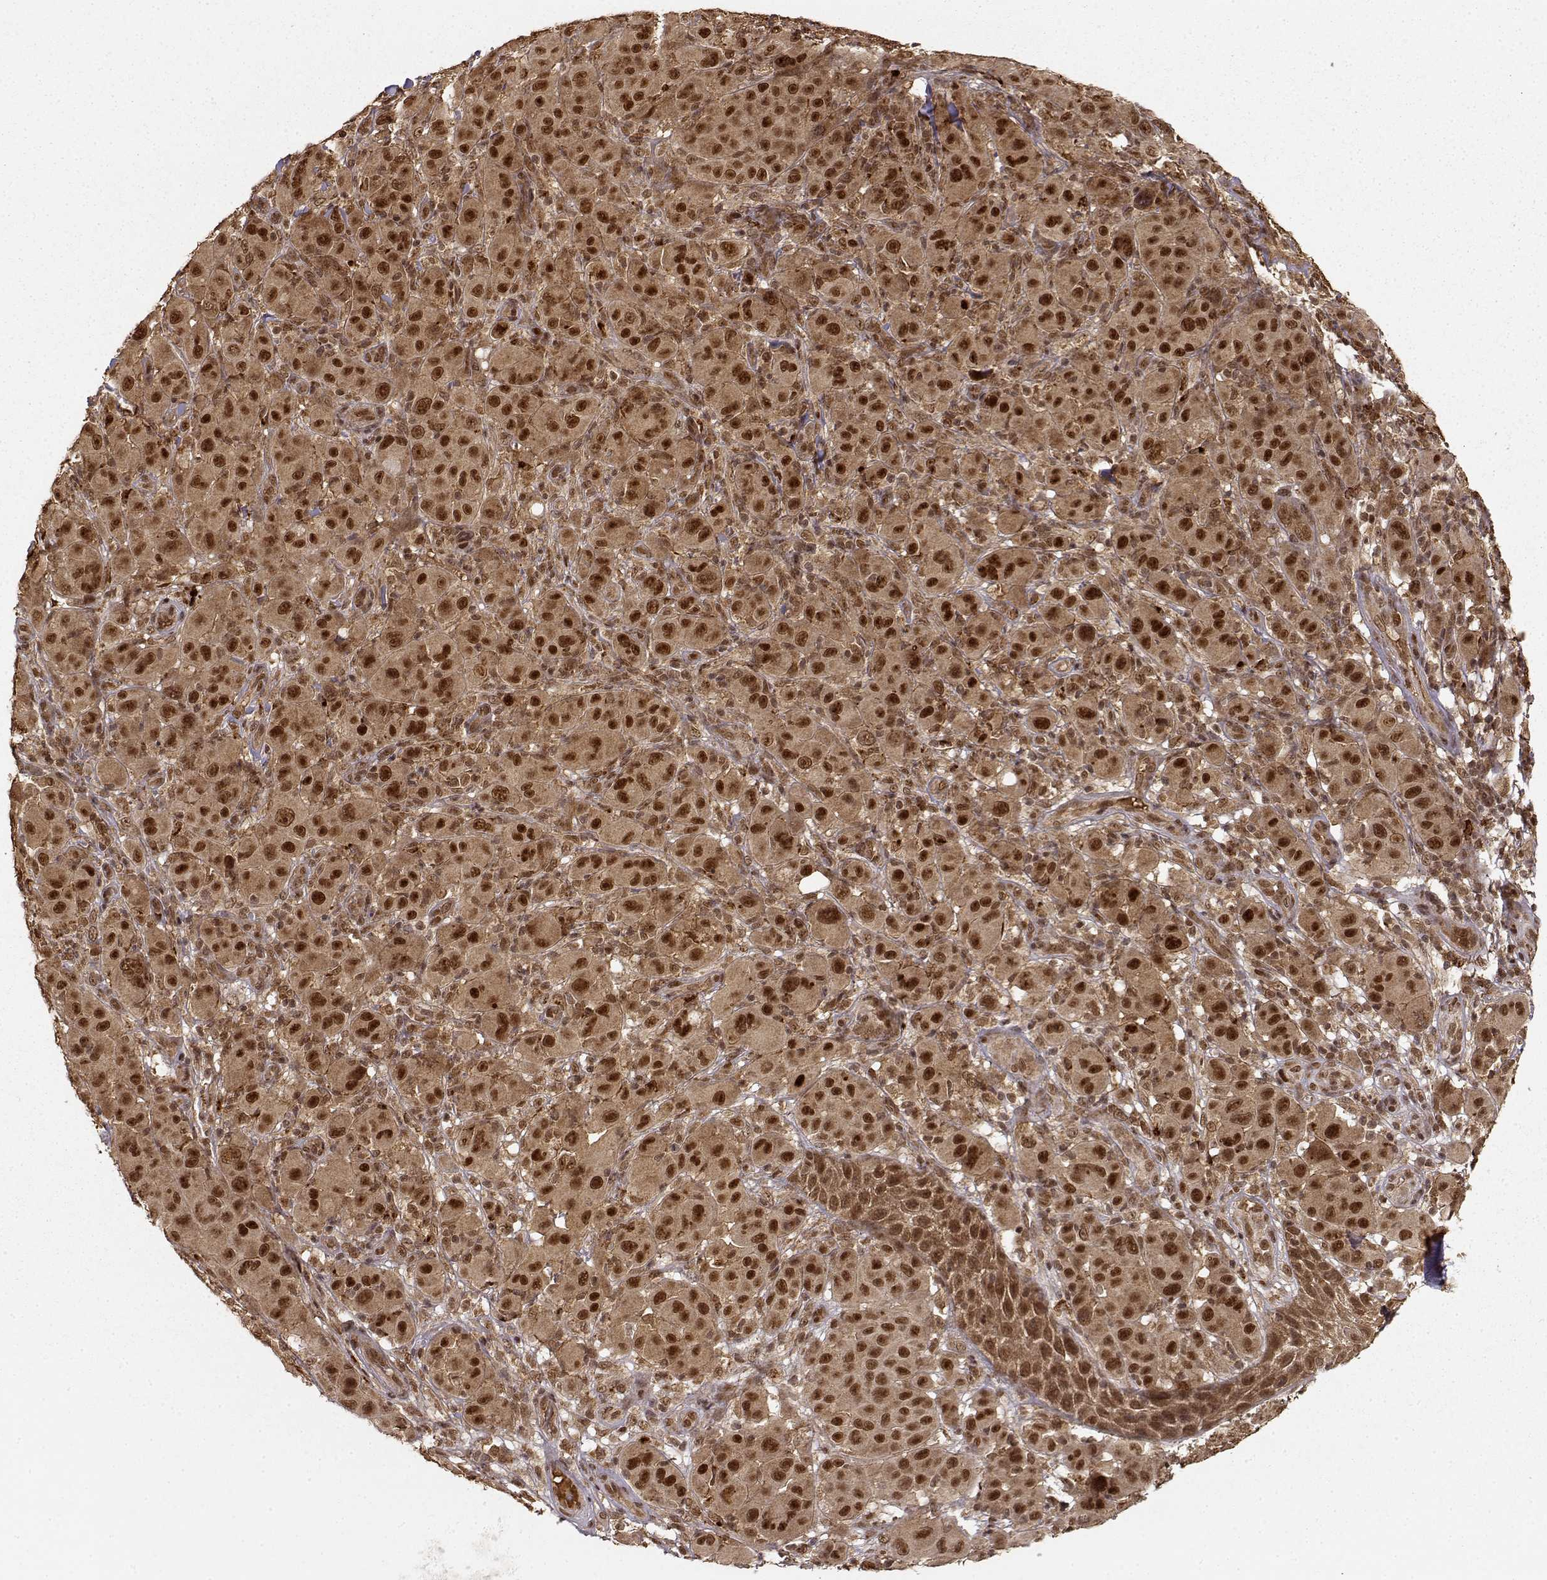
{"staining": {"intensity": "strong", "quantity": ">75%", "location": "nuclear"}, "tissue": "melanoma", "cell_type": "Tumor cells", "image_type": "cancer", "snomed": [{"axis": "morphology", "description": "Malignant melanoma, NOS"}, {"axis": "topography", "description": "Skin"}], "caption": "A micrograph of human malignant melanoma stained for a protein reveals strong nuclear brown staining in tumor cells.", "gene": "MAEA", "patient": {"sex": "female", "age": 87}}